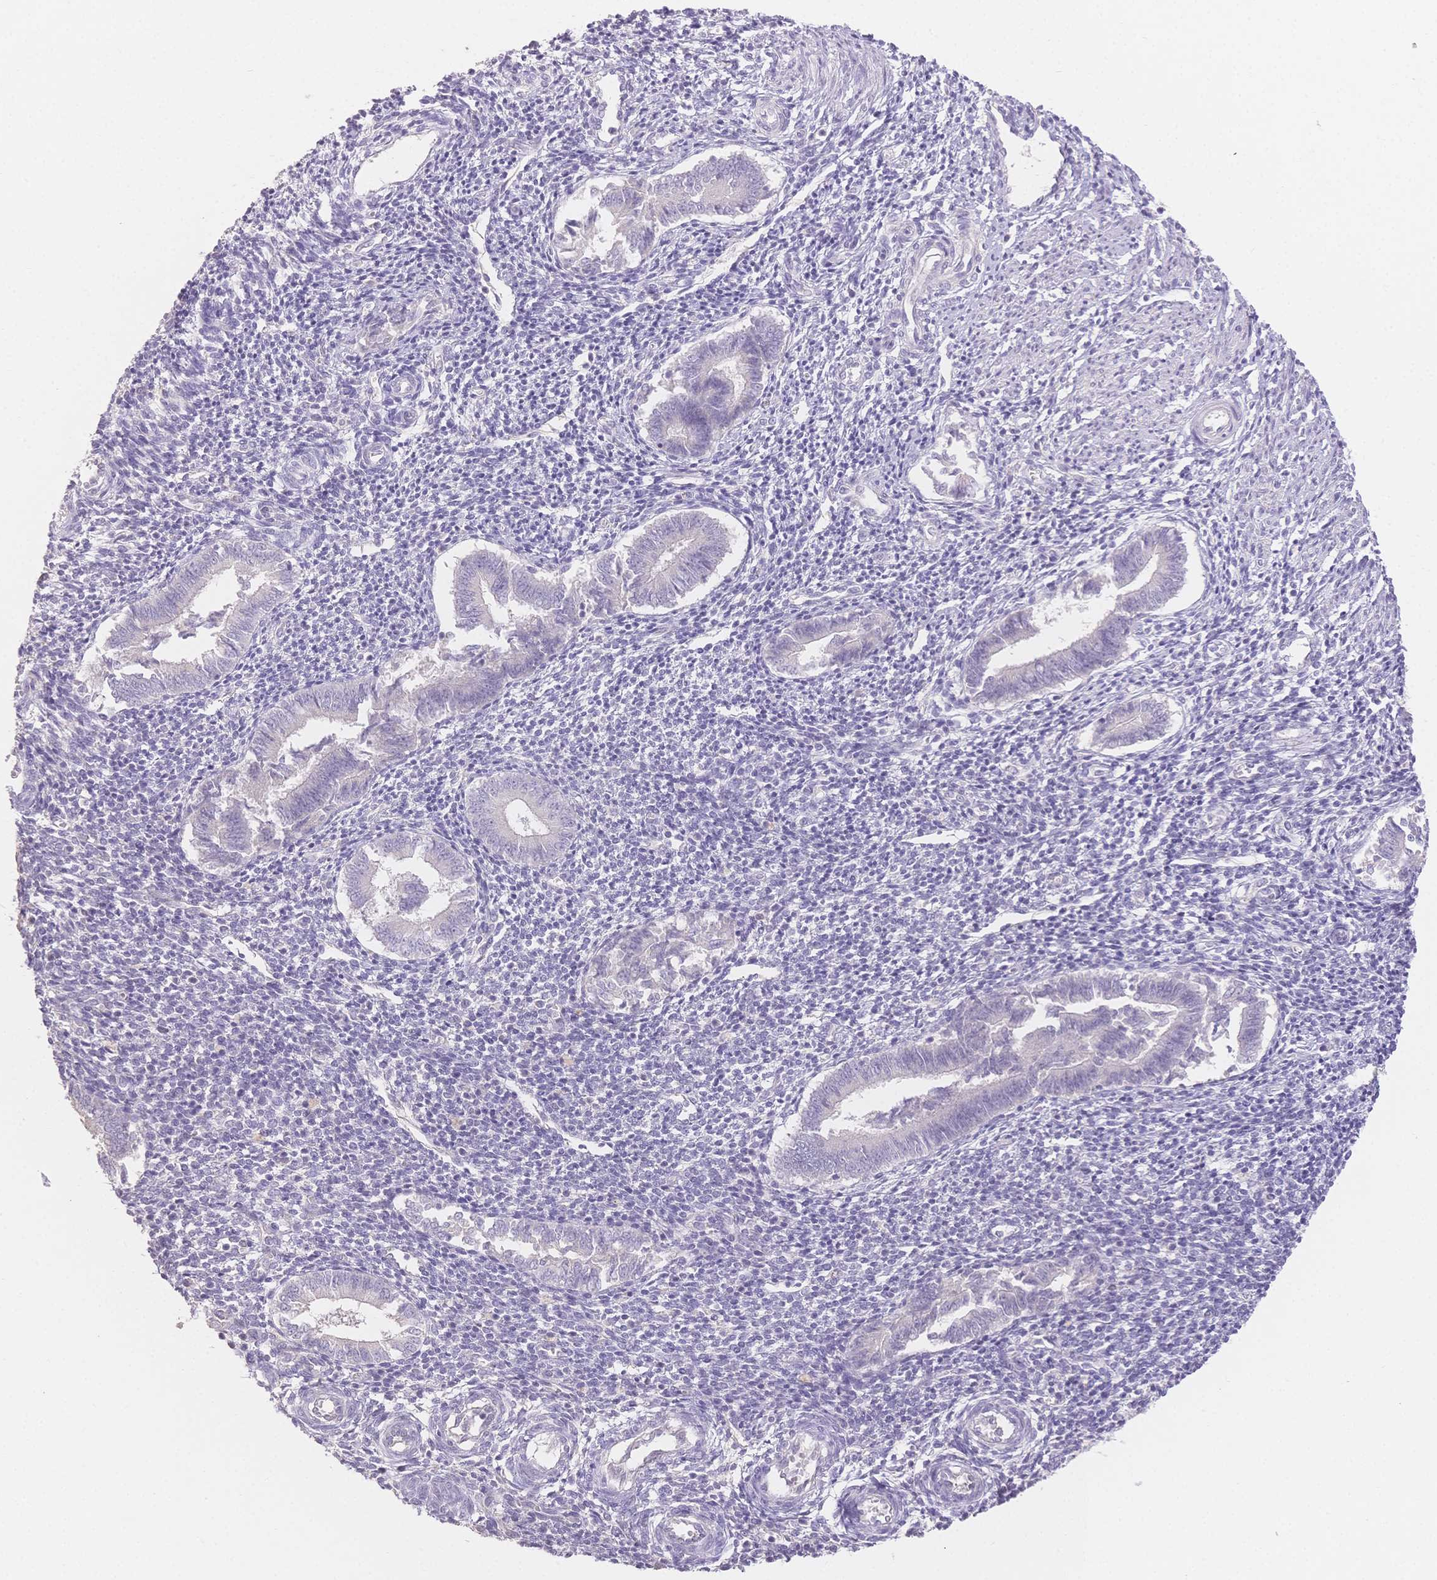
{"staining": {"intensity": "negative", "quantity": "none", "location": "none"}, "tissue": "endometrium", "cell_type": "Cells in endometrial stroma", "image_type": "normal", "snomed": [{"axis": "morphology", "description": "Normal tissue, NOS"}, {"axis": "topography", "description": "Endometrium"}], "caption": "The IHC photomicrograph has no significant staining in cells in endometrial stroma of endometrium. (Immunohistochemistry, brightfield microscopy, high magnification).", "gene": "SUV39H2", "patient": {"sex": "female", "age": 25}}